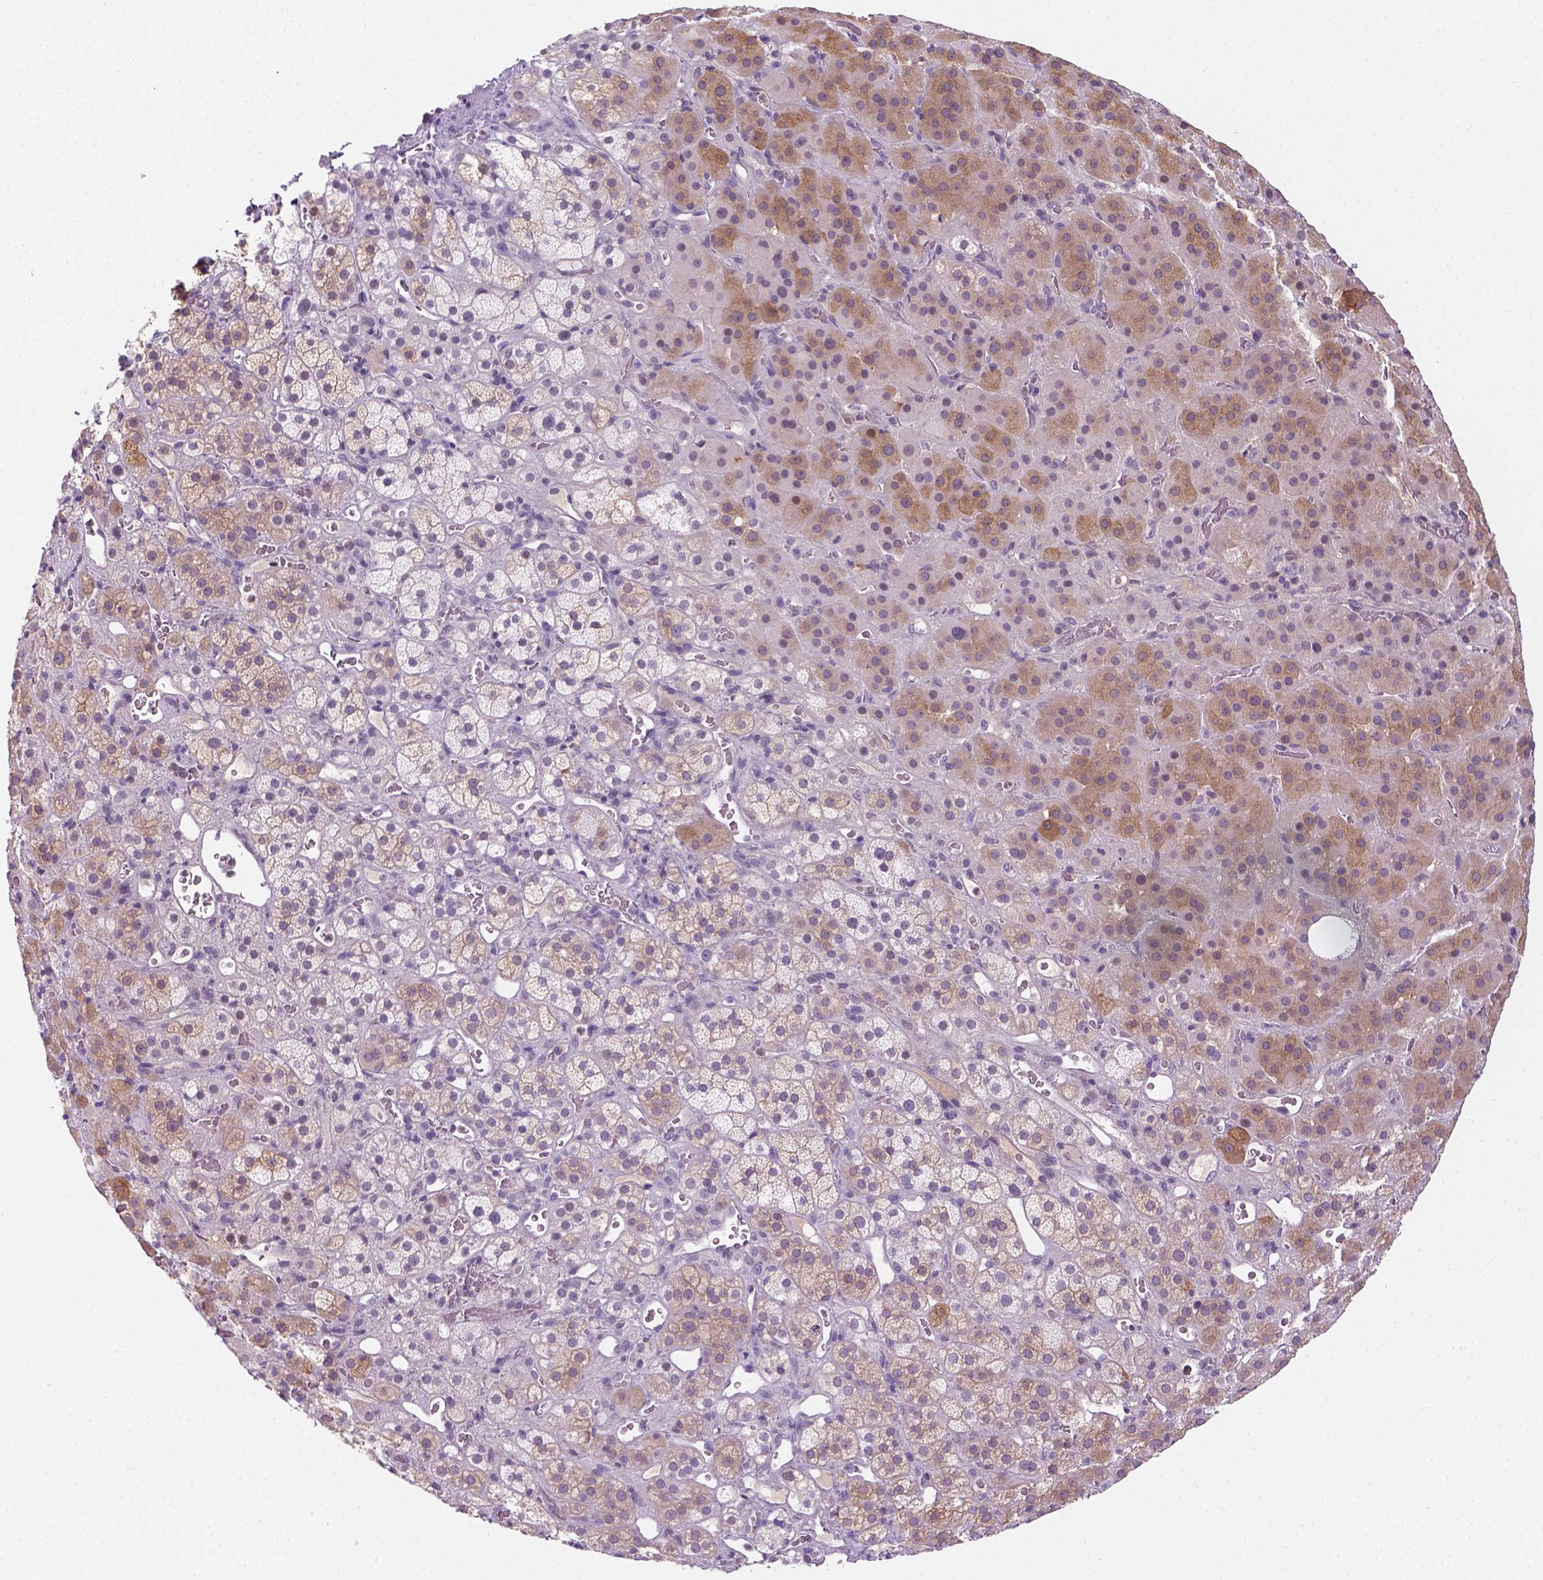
{"staining": {"intensity": "moderate", "quantity": "25%-75%", "location": "cytoplasmic/membranous"}, "tissue": "adrenal gland", "cell_type": "Glandular cells", "image_type": "normal", "snomed": [{"axis": "morphology", "description": "Normal tissue, NOS"}, {"axis": "topography", "description": "Adrenal gland"}], "caption": "This is a histology image of immunohistochemistry staining of unremarkable adrenal gland, which shows moderate expression in the cytoplasmic/membranous of glandular cells.", "gene": "GOT1", "patient": {"sex": "male", "age": 57}}